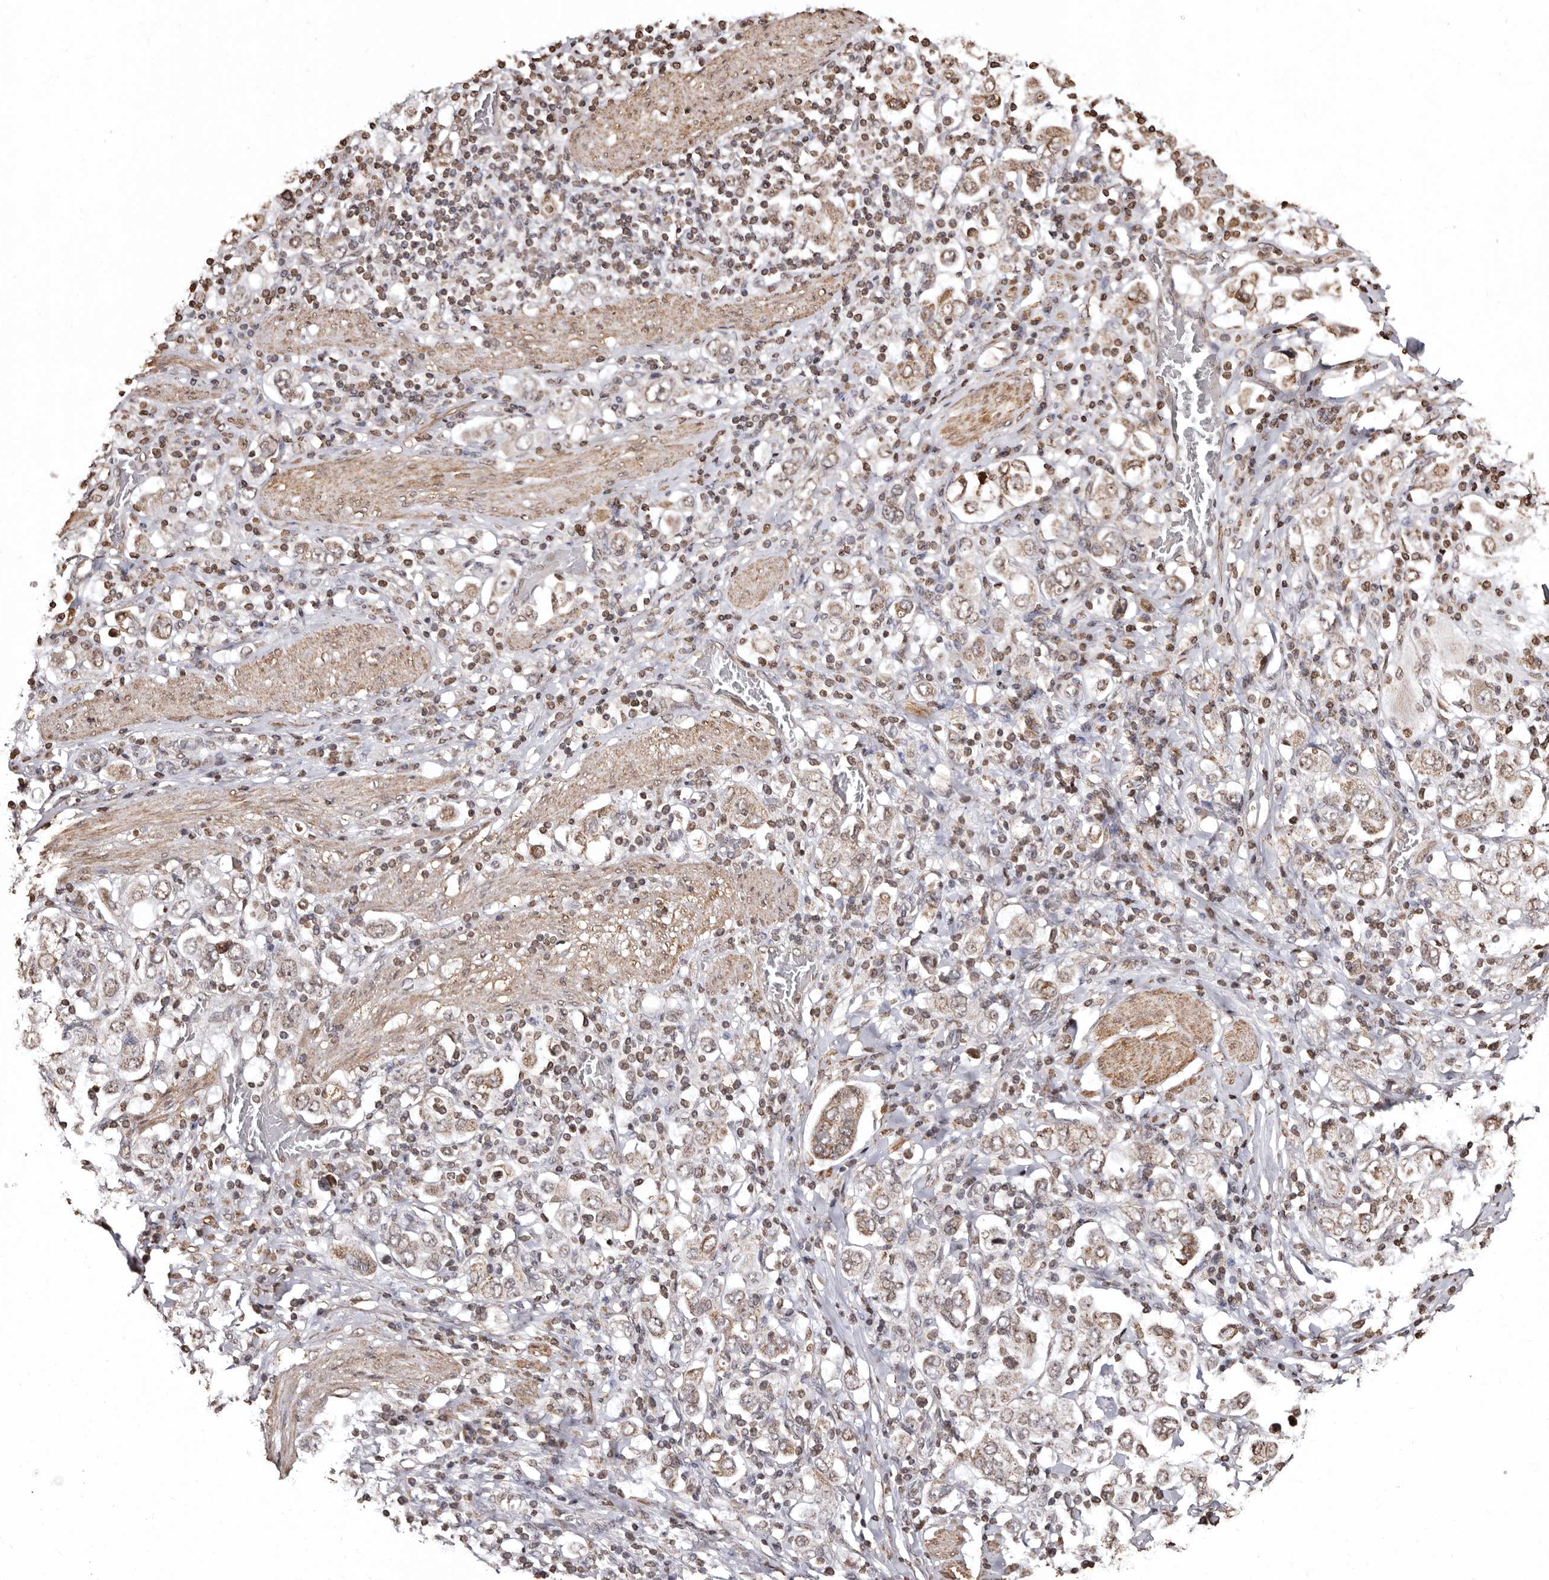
{"staining": {"intensity": "weak", "quantity": "25%-75%", "location": "cytoplasmic/membranous"}, "tissue": "stomach cancer", "cell_type": "Tumor cells", "image_type": "cancer", "snomed": [{"axis": "morphology", "description": "Adenocarcinoma, NOS"}, {"axis": "topography", "description": "Stomach, upper"}], "caption": "Stomach cancer tissue reveals weak cytoplasmic/membranous positivity in approximately 25%-75% of tumor cells Immunohistochemistry stains the protein of interest in brown and the nuclei are stained blue.", "gene": "CCDC190", "patient": {"sex": "male", "age": 62}}